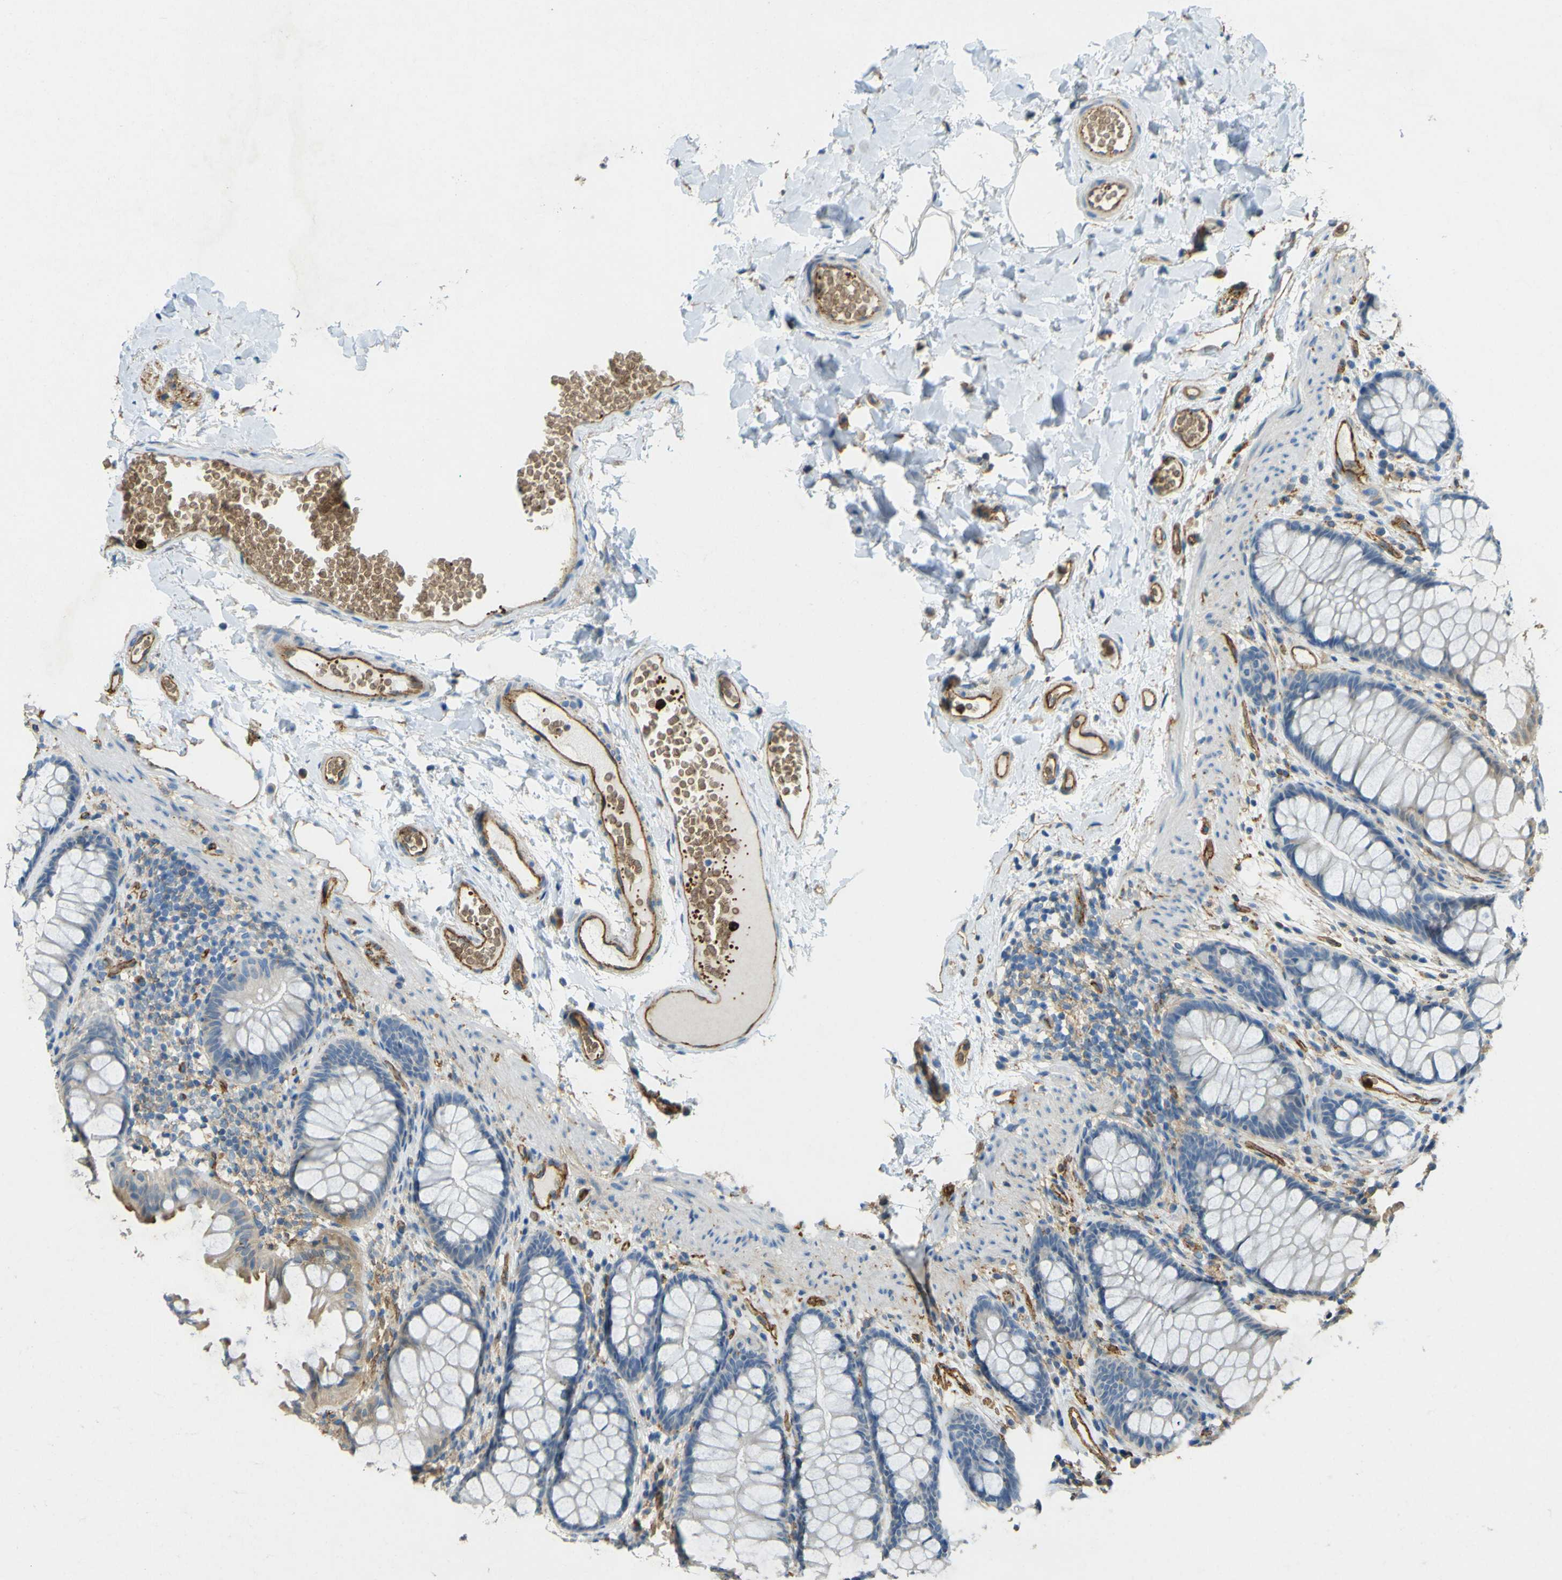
{"staining": {"intensity": "strong", "quantity": ">75%", "location": "nuclear"}, "tissue": "colon", "cell_type": "Endothelial cells", "image_type": "normal", "snomed": [{"axis": "morphology", "description": "Normal tissue, NOS"}, {"axis": "topography", "description": "Colon"}], "caption": "The photomicrograph demonstrates immunohistochemical staining of normal colon. There is strong nuclear expression is seen in approximately >75% of endothelial cells.", "gene": "PLXDC1", "patient": {"sex": "female", "age": 55}}